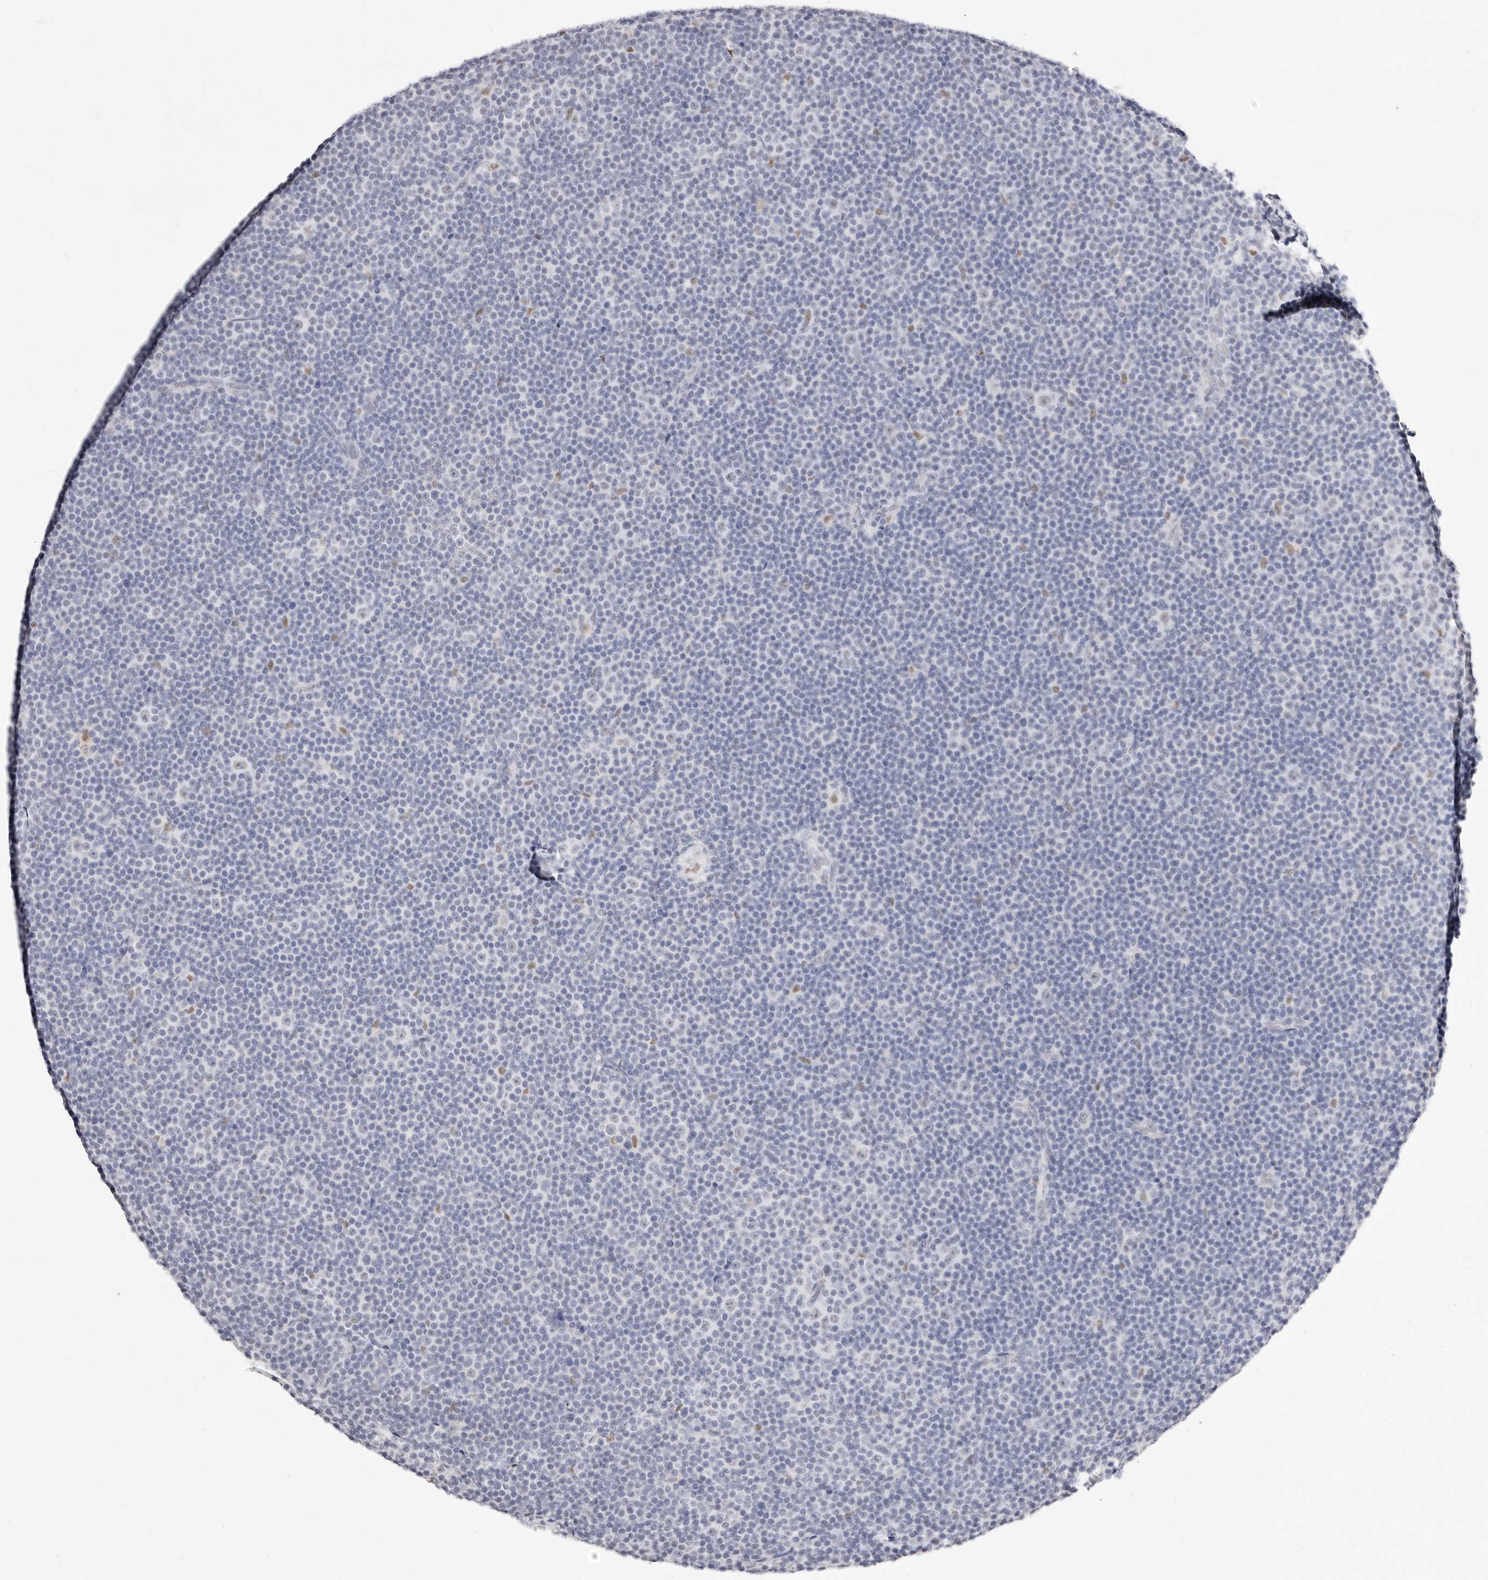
{"staining": {"intensity": "negative", "quantity": "none", "location": "none"}, "tissue": "lymphoma", "cell_type": "Tumor cells", "image_type": "cancer", "snomed": [{"axis": "morphology", "description": "Malignant lymphoma, non-Hodgkin's type, Low grade"}, {"axis": "topography", "description": "Lymph node"}], "caption": "The immunohistochemistry histopathology image has no significant staining in tumor cells of lymphoma tissue.", "gene": "TKT", "patient": {"sex": "female", "age": 67}}